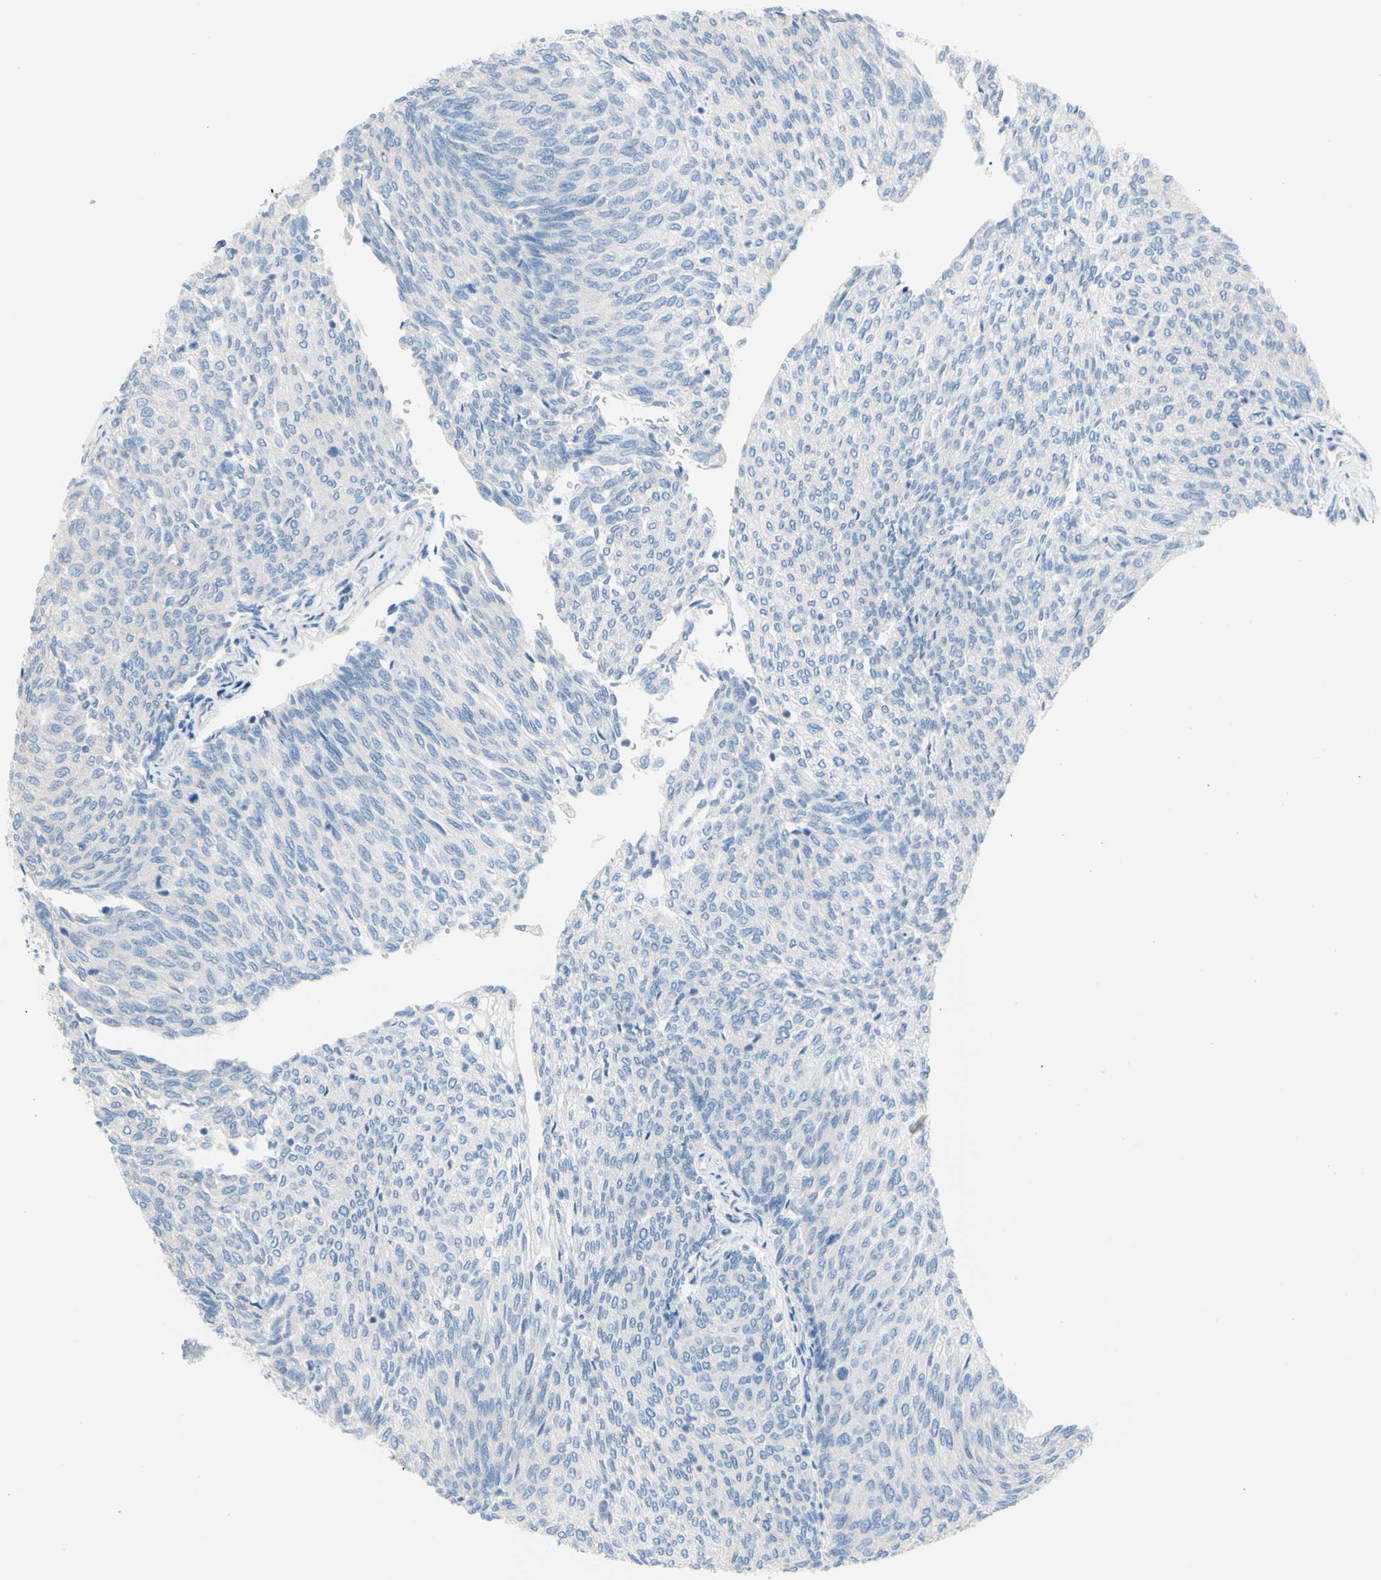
{"staining": {"intensity": "negative", "quantity": "none", "location": "none"}, "tissue": "urothelial cancer", "cell_type": "Tumor cells", "image_type": "cancer", "snomed": [{"axis": "morphology", "description": "Urothelial carcinoma, Low grade"}, {"axis": "topography", "description": "Urinary bladder"}], "caption": "Immunohistochemistry photomicrograph of neoplastic tissue: human urothelial cancer stained with DAB exhibits no significant protein expression in tumor cells. The staining is performed using DAB (3,3'-diaminobenzidine) brown chromogen with nuclei counter-stained in using hematoxylin.", "gene": "TMEM59L", "patient": {"sex": "female", "age": 79}}